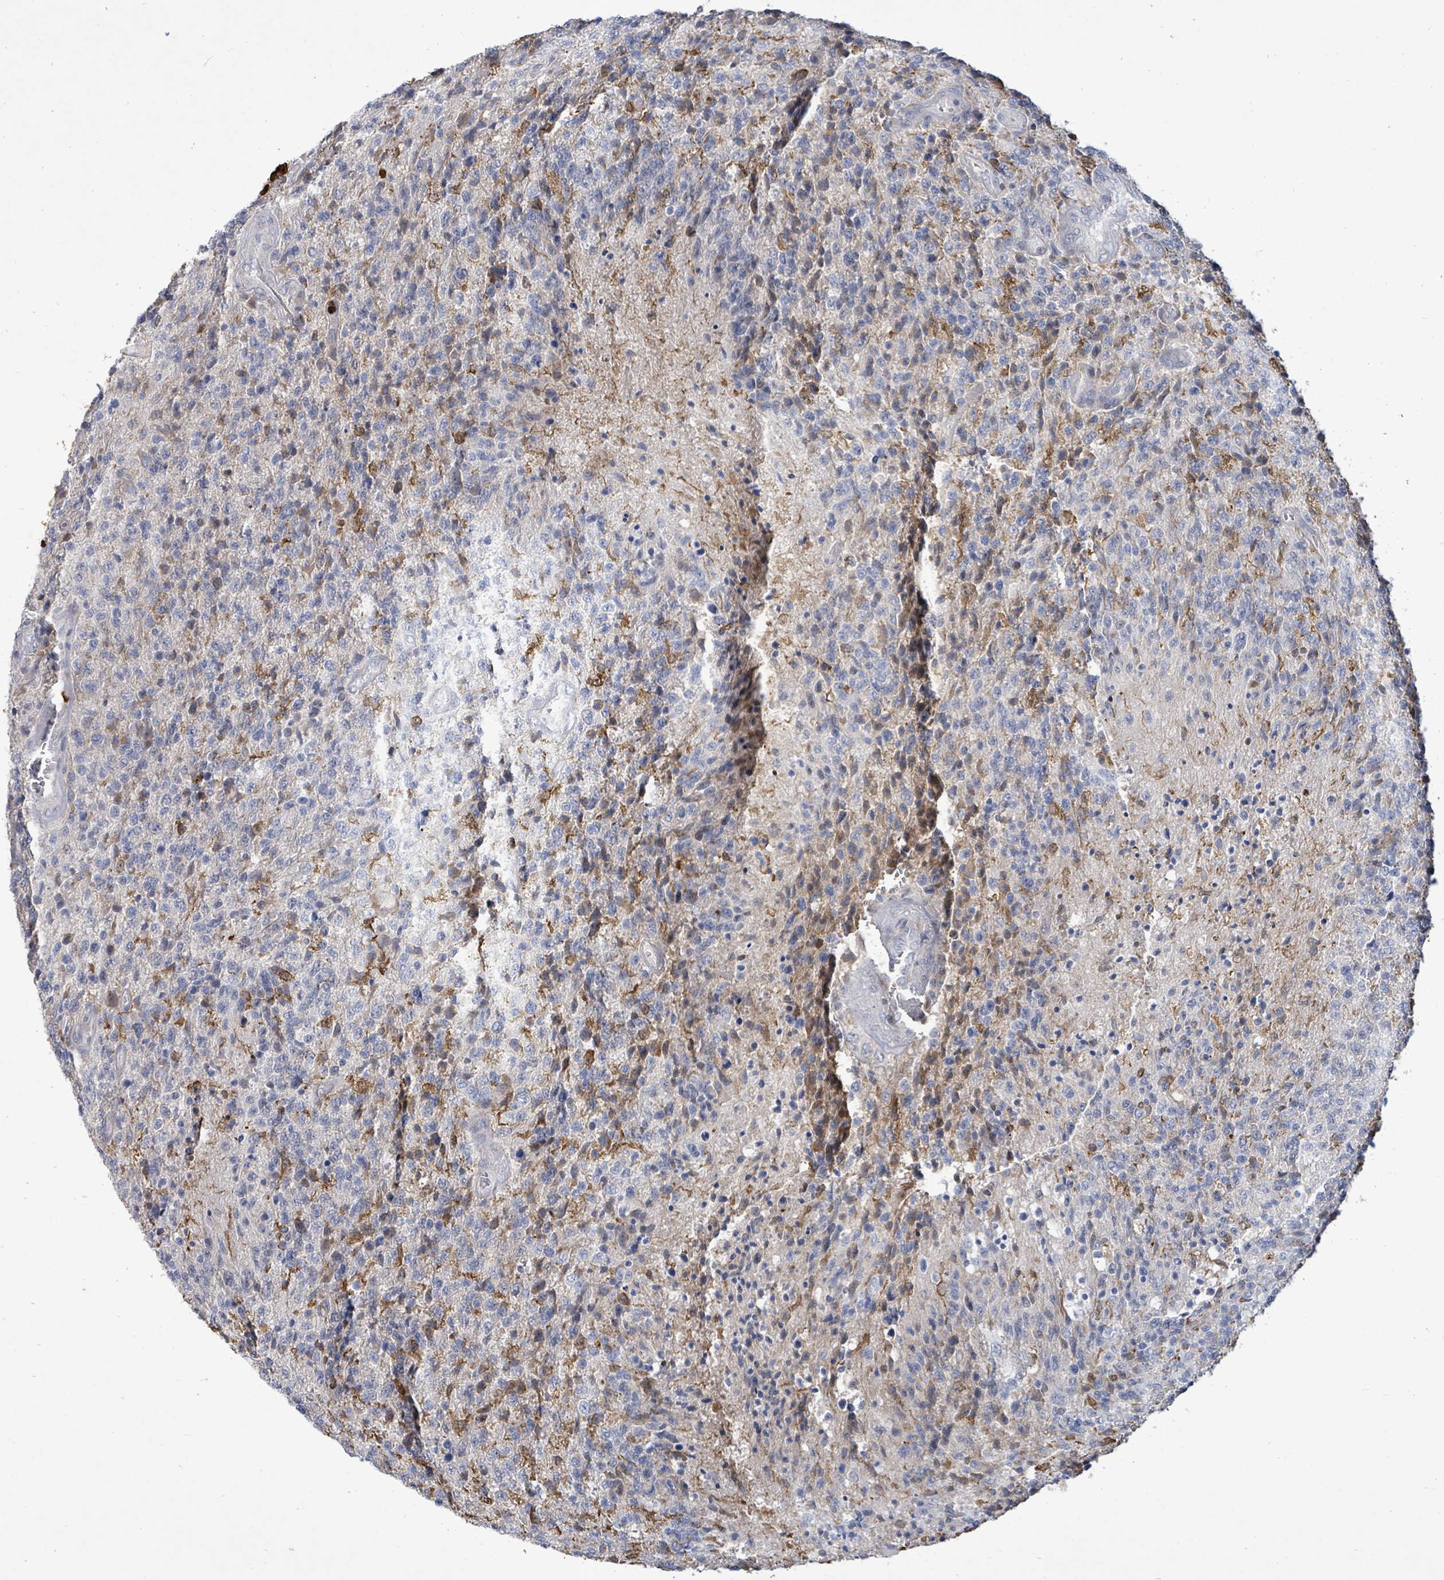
{"staining": {"intensity": "negative", "quantity": "none", "location": "none"}, "tissue": "glioma", "cell_type": "Tumor cells", "image_type": "cancer", "snomed": [{"axis": "morphology", "description": "Glioma, malignant, High grade"}, {"axis": "topography", "description": "Brain"}], "caption": "Tumor cells are negative for brown protein staining in glioma.", "gene": "FAM210A", "patient": {"sex": "male", "age": 36}}